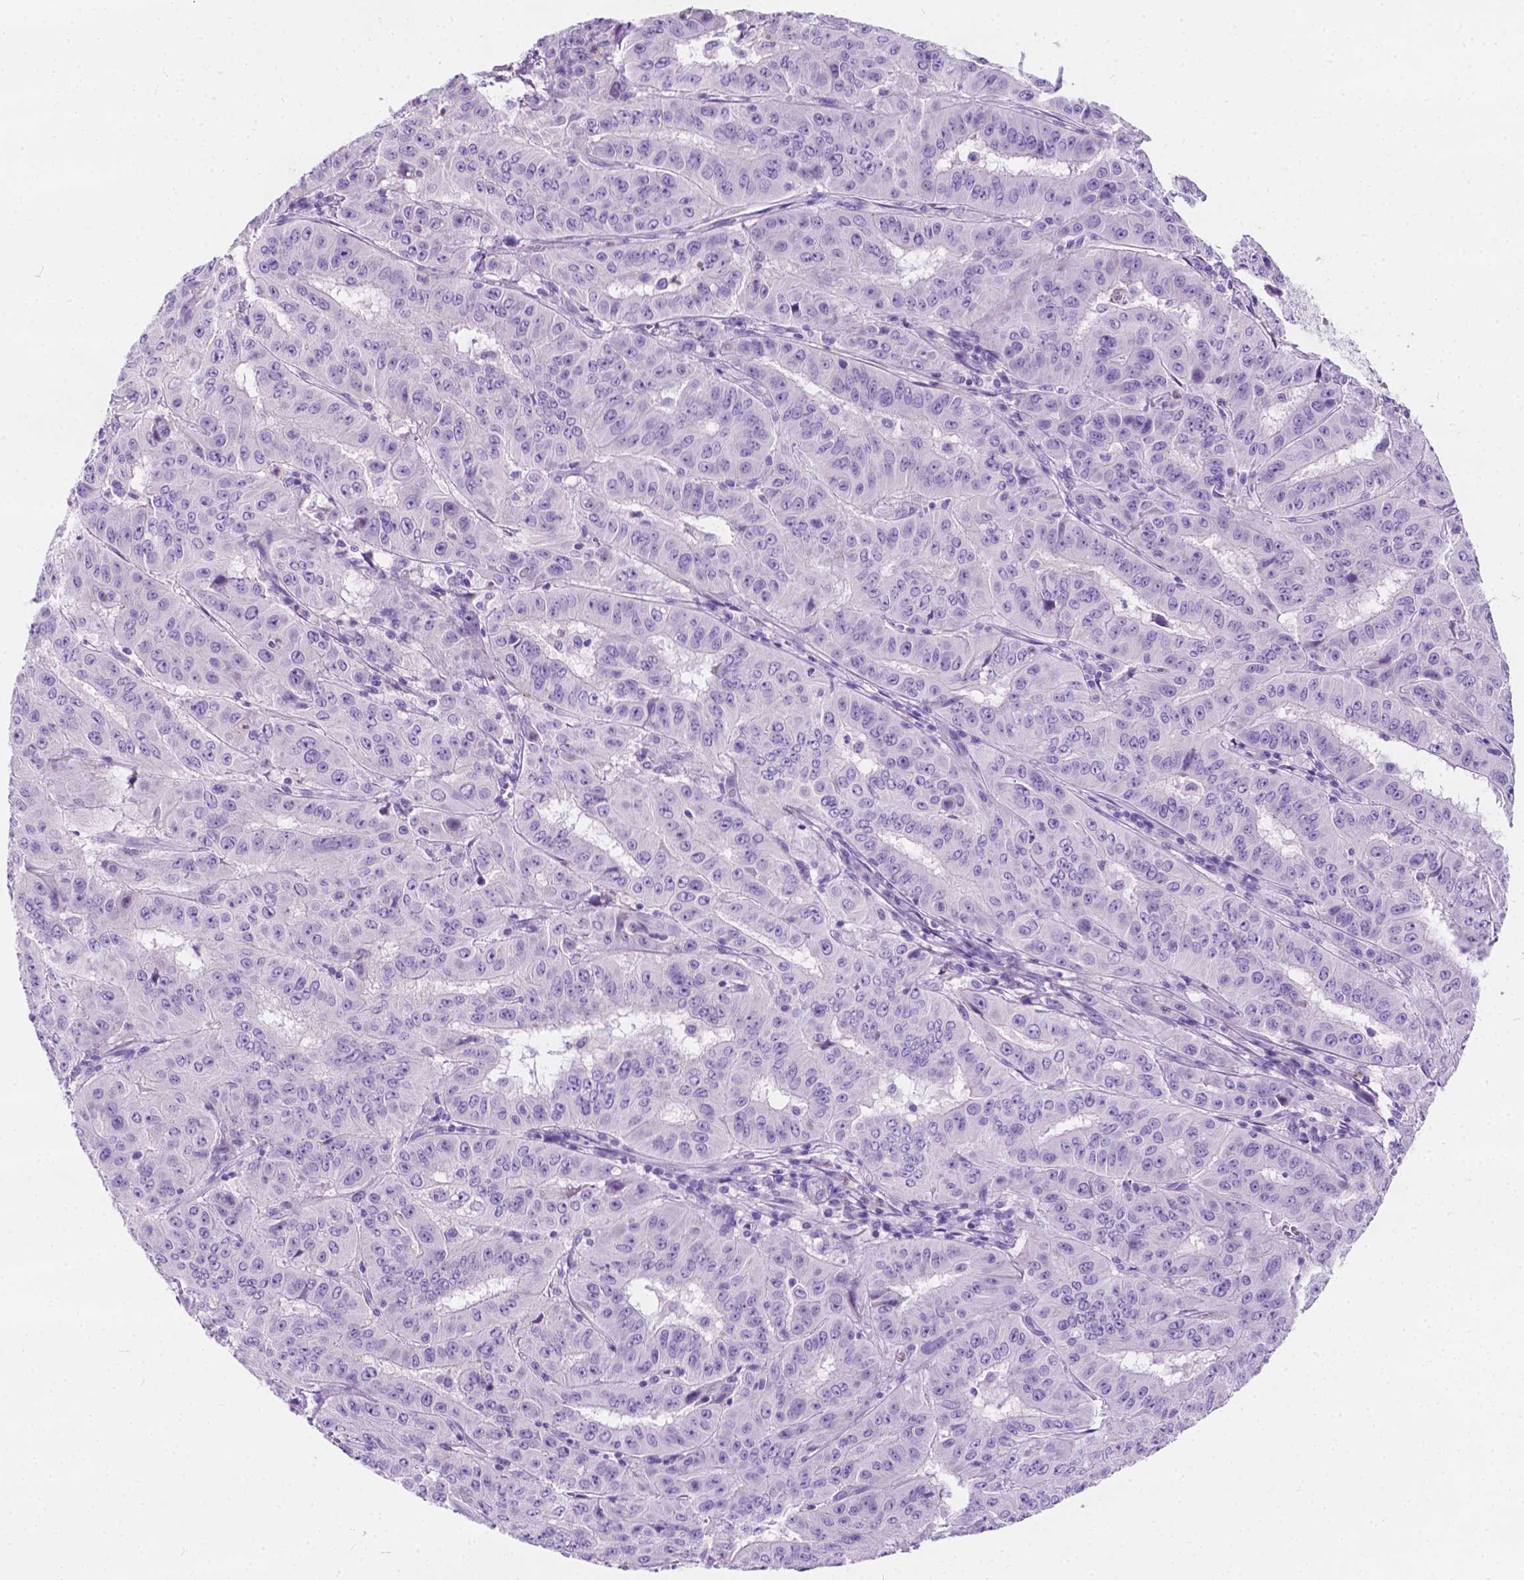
{"staining": {"intensity": "negative", "quantity": "none", "location": "none"}, "tissue": "pancreatic cancer", "cell_type": "Tumor cells", "image_type": "cancer", "snomed": [{"axis": "morphology", "description": "Adenocarcinoma, NOS"}, {"axis": "topography", "description": "Pancreas"}], "caption": "Immunohistochemistry histopathology image of human pancreatic cancer (adenocarcinoma) stained for a protein (brown), which reveals no staining in tumor cells. The staining was performed using DAB (3,3'-diaminobenzidine) to visualize the protein expression in brown, while the nuclei were stained in blue with hematoxylin (Magnification: 20x).", "gene": "GNAO1", "patient": {"sex": "male", "age": 63}}